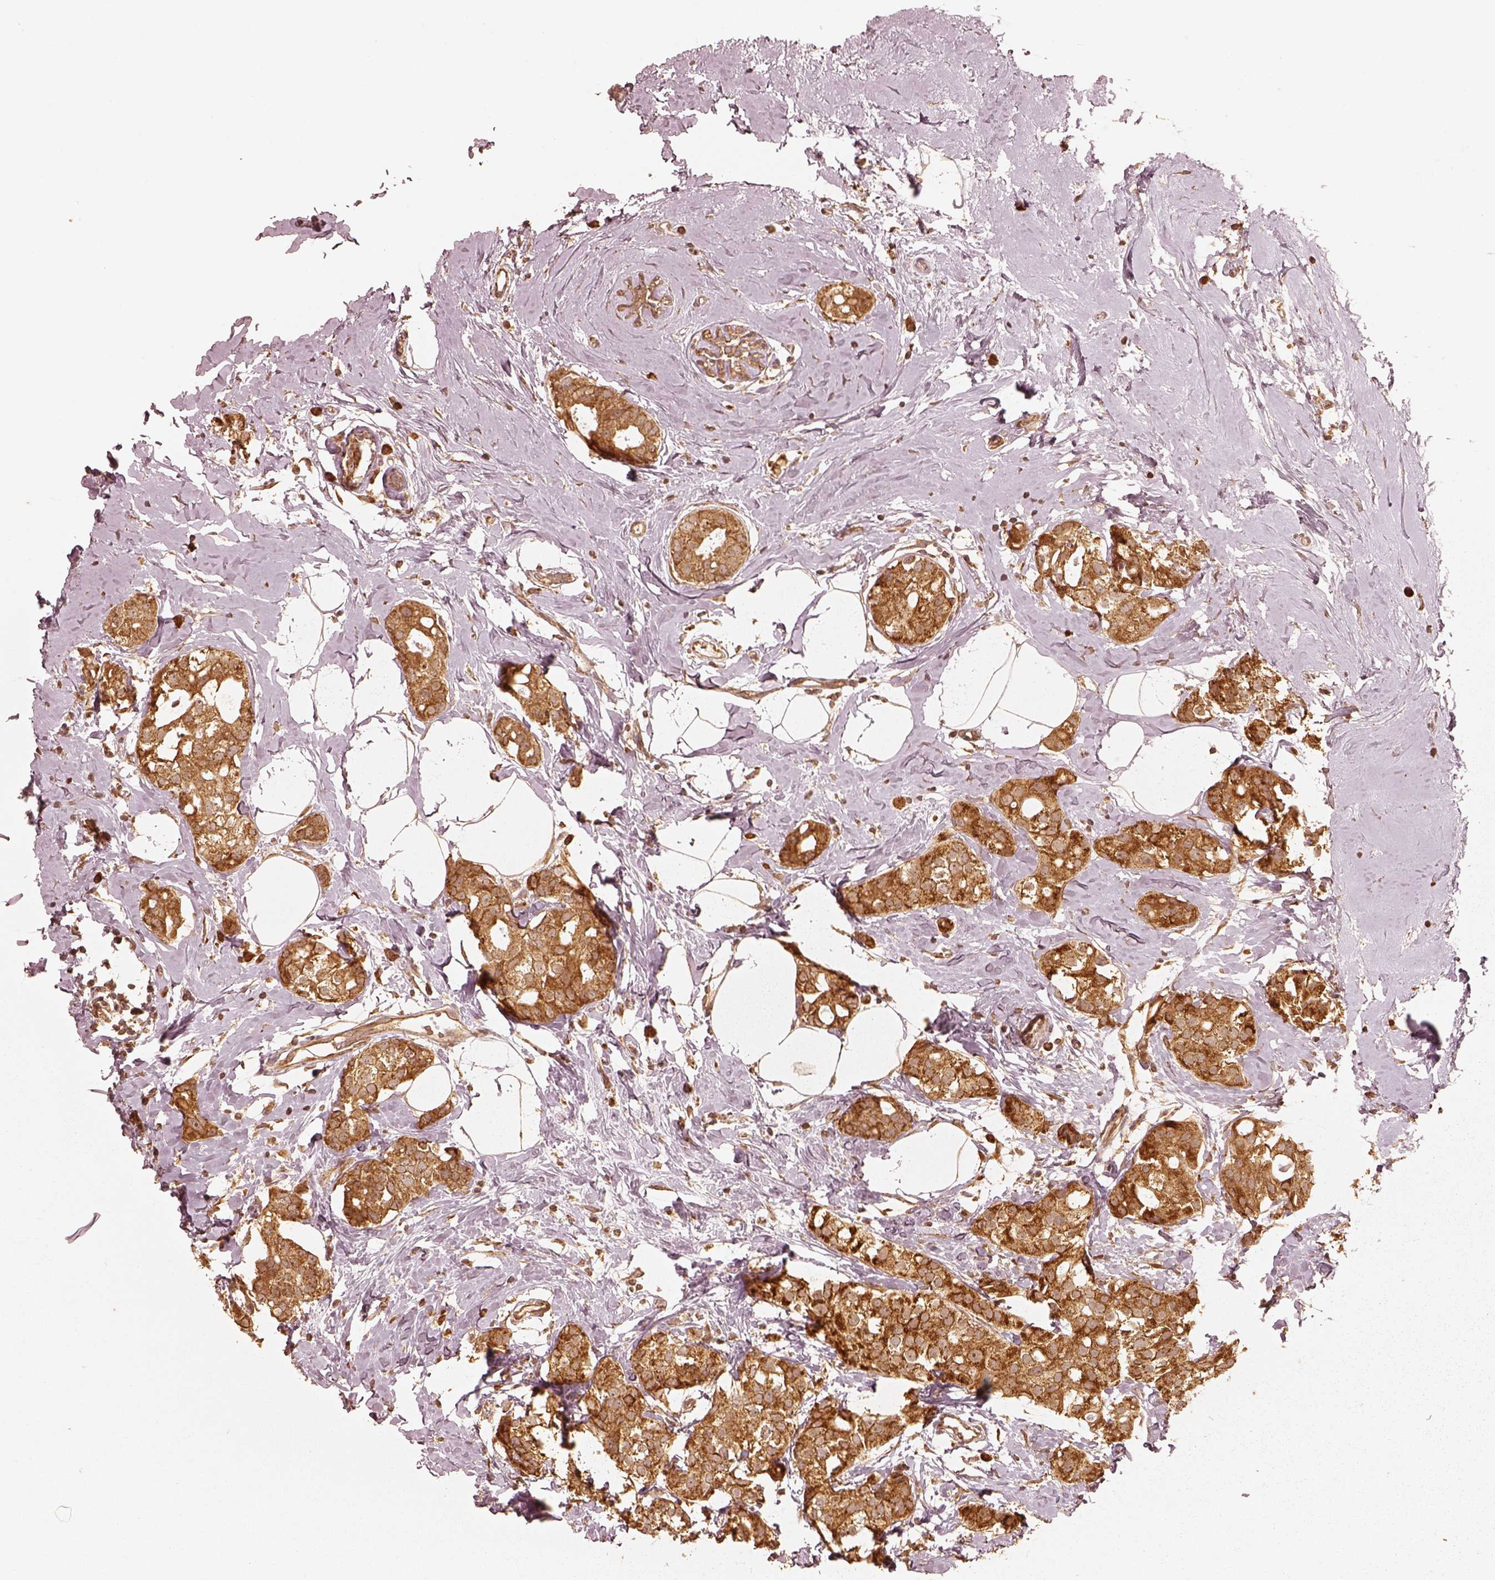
{"staining": {"intensity": "strong", "quantity": ">75%", "location": "cytoplasmic/membranous"}, "tissue": "breast cancer", "cell_type": "Tumor cells", "image_type": "cancer", "snomed": [{"axis": "morphology", "description": "Duct carcinoma"}, {"axis": "topography", "description": "Breast"}], "caption": "The micrograph exhibits immunohistochemical staining of breast cancer (intraductal carcinoma). There is strong cytoplasmic/membranous expression is present in about >75% of tumor cells. The staining is performed using DAB brown chromogen to label protein expression. The nuclei are counter-stained blue using hematoxylin.", "gene": "DNAJC25", "patient": {"sex": "female", "age": 40}}